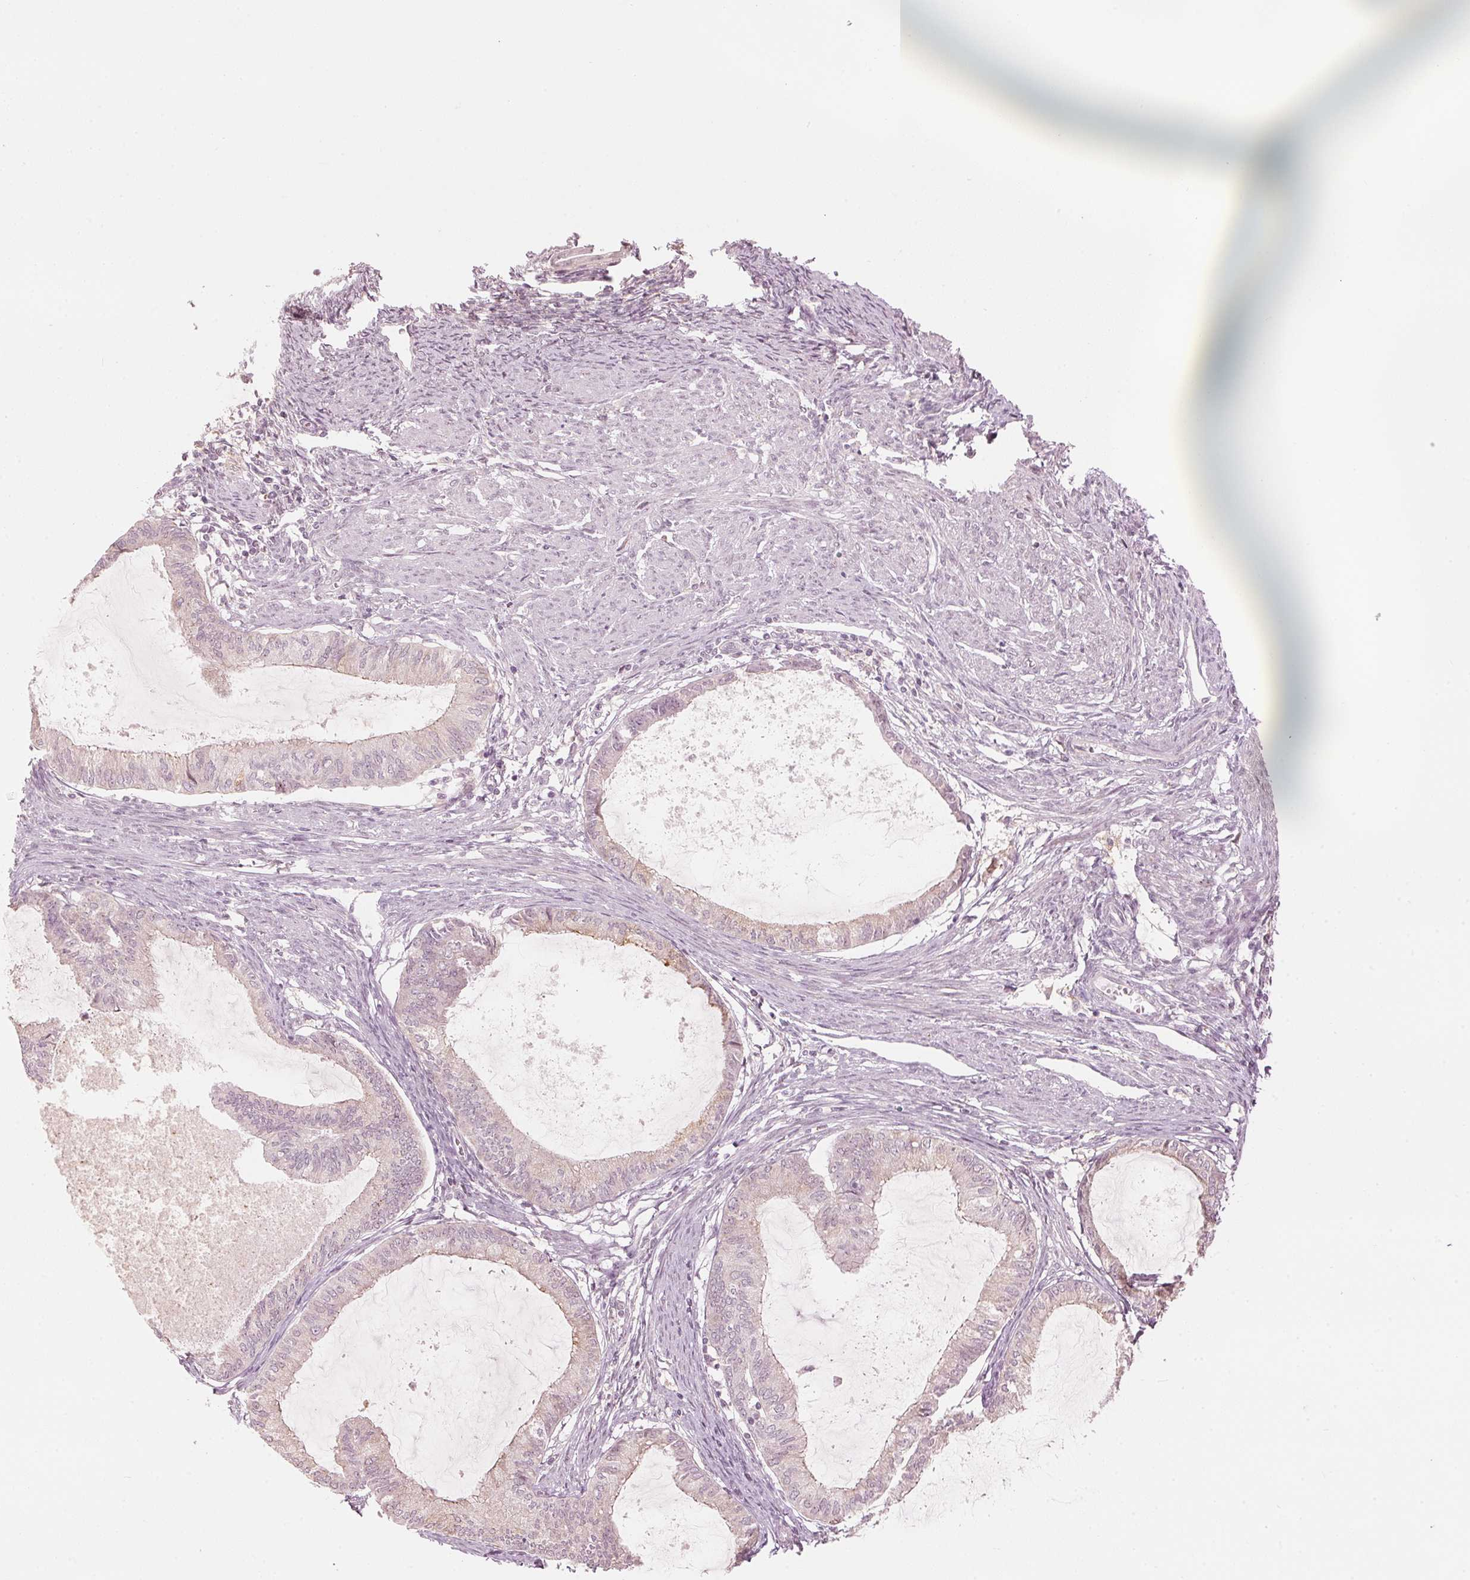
{"staining": {"intensity": "weak", "quantity": "<25%", "location": "cytoplasmic/membranous"}, "tissue": "endometrial cancer", "cell_type": "Tumor cells", "image_type": "cancer", "snomed": [{"axis": "morphology", "description": "Adenocarcinoma, NOS"}, {"axis": "topography", "description": "Endometrium"}], "caption": "A photomicrograph of endometrial adenocarcinoma stained for a protein shows no brown staining in tumor cells.", "gene": "TMED6", "patient": {"sex": "female", "age": 86}}